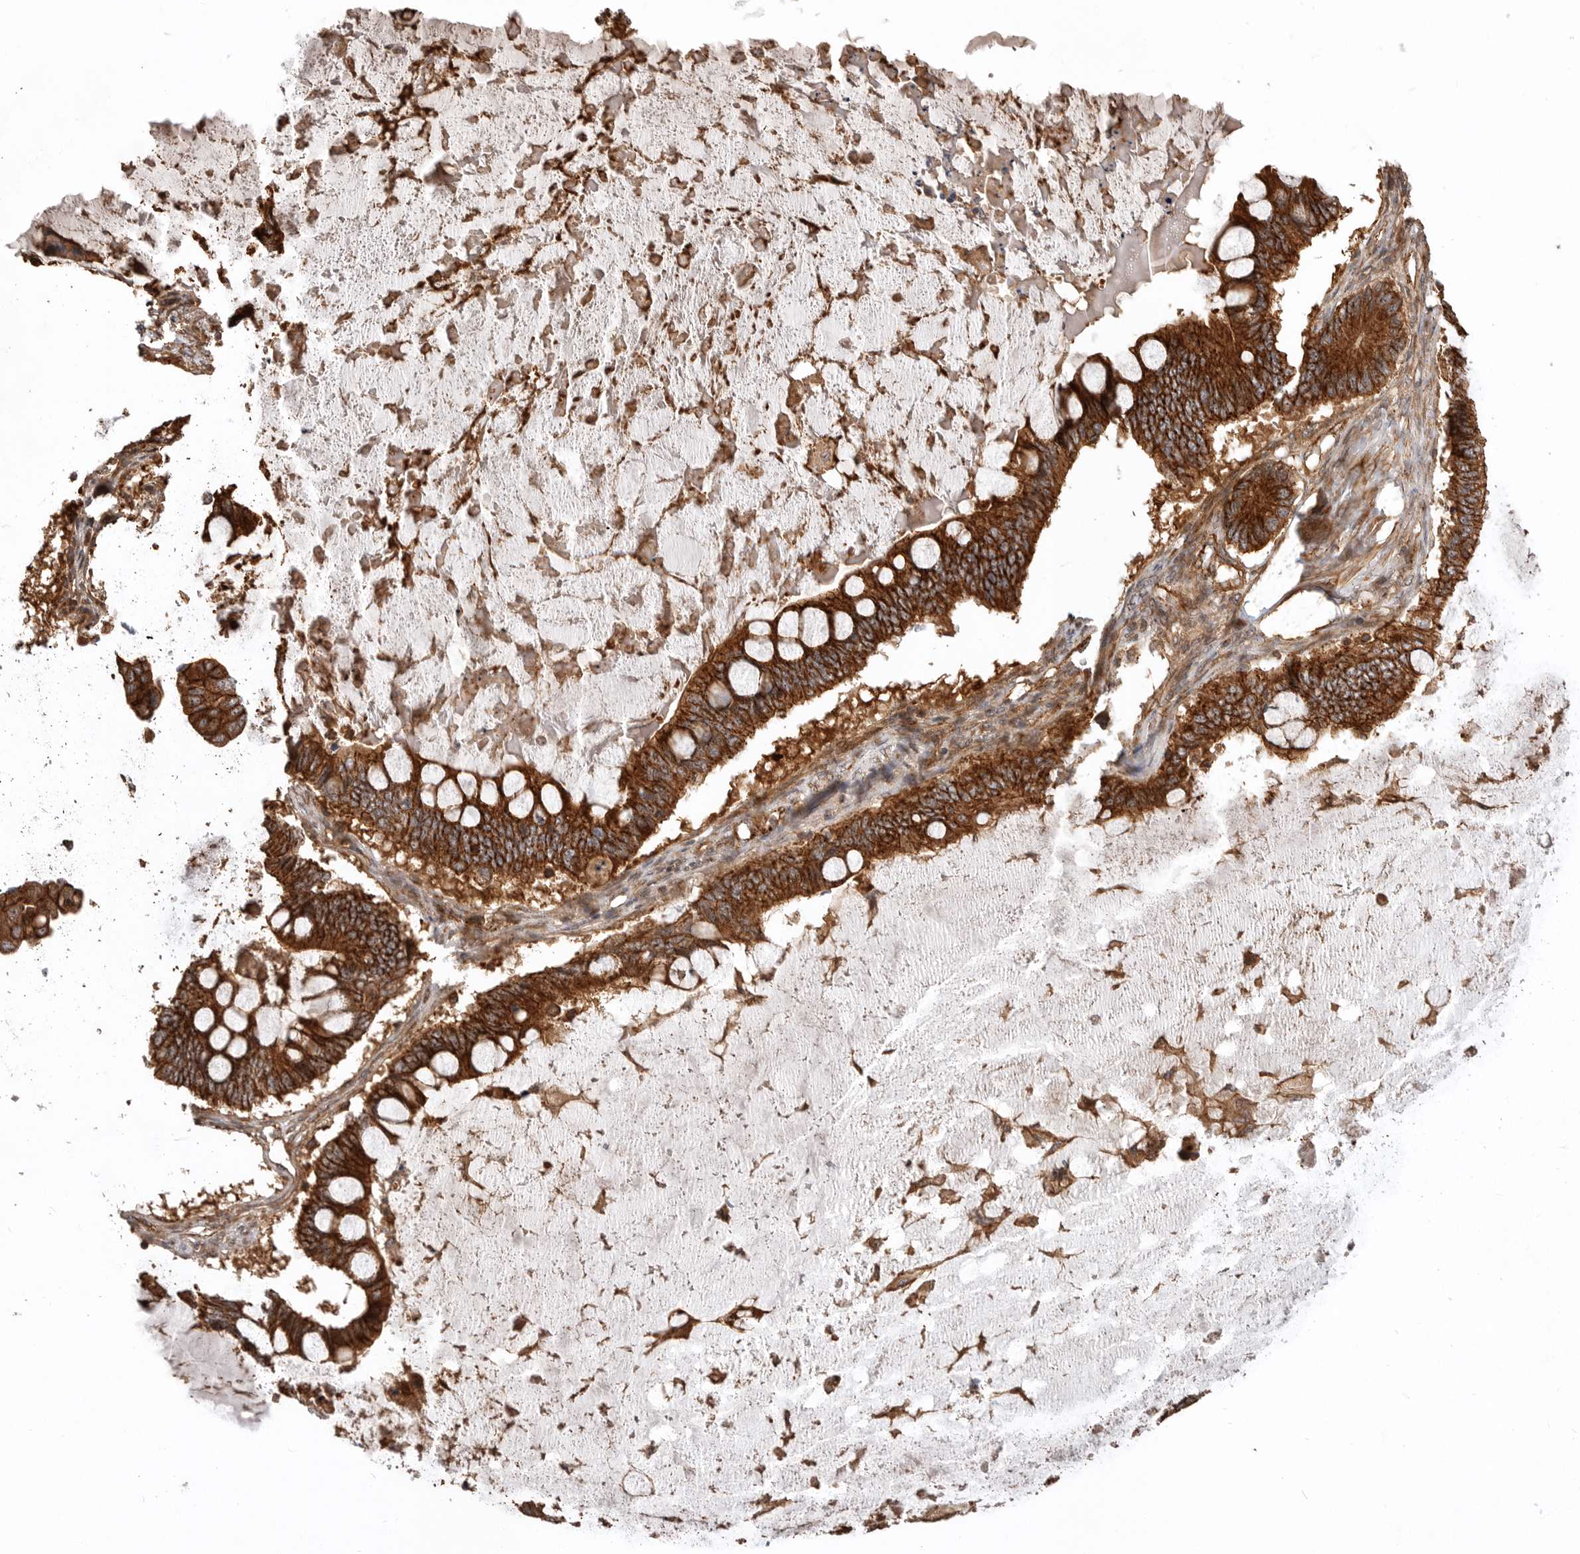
{"staining": {"intensity": "strong", "quantity": ">75%", "location": "cytoplasmic/membranous"}, "tissue": "ovarian cancer", "cell_type": "Tumor cells", "image_type": "cancer", "snomed": [{"axis": "morphology", "description": "Cystadenocarcinoma, mucinous, NOS"}, {"axis": "topography", "description": "Ovary"}], "caption": "The image demonstrates a brown stain indicating the presence of a protein in the cytoplasmic/membranous of tumor cells in ovarian cancer.", "gene": "GPATCH2", "patient": {"sex": "female", "age": 61}}